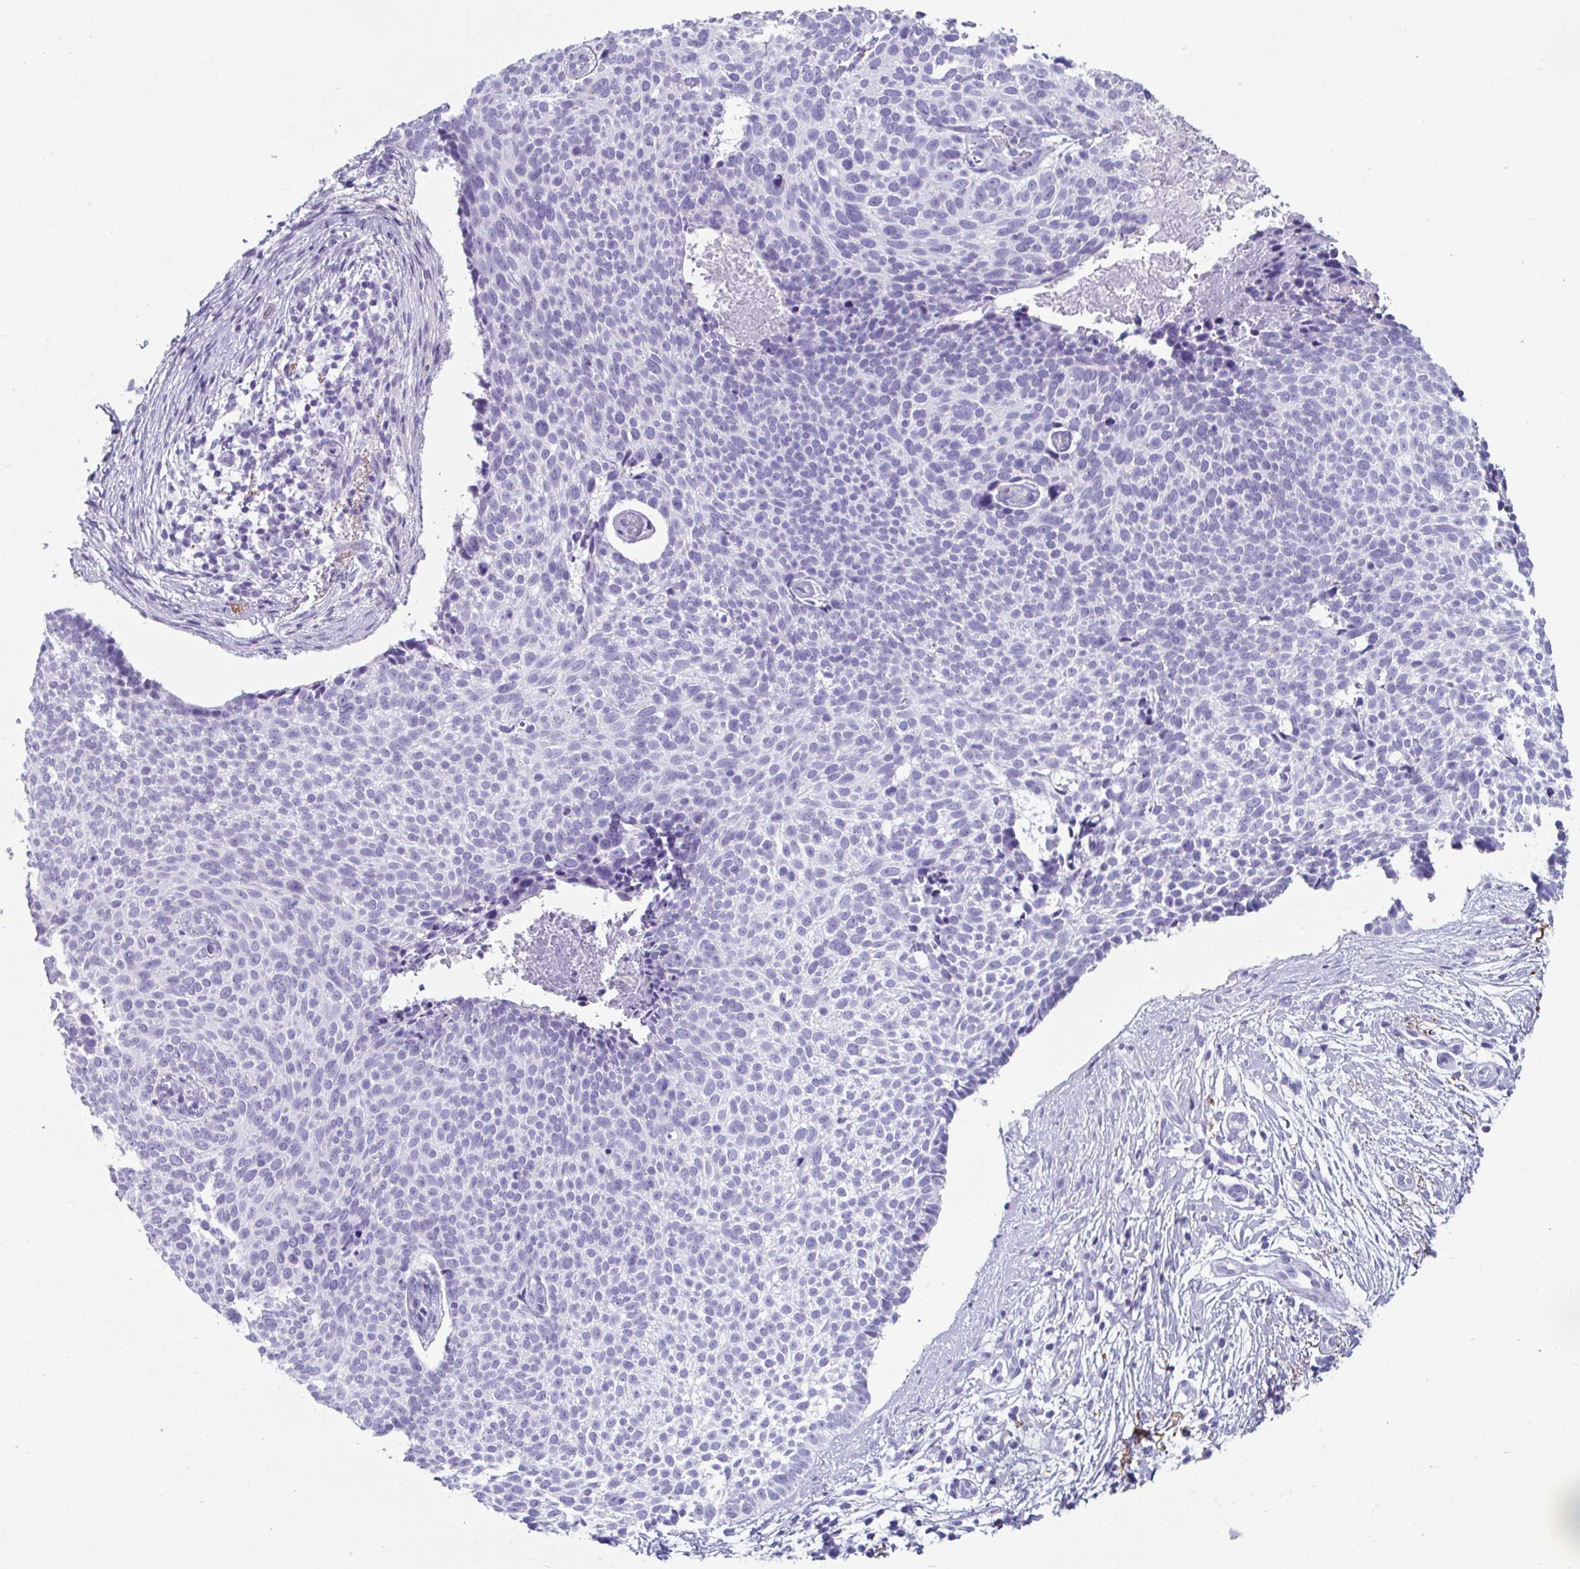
{"staining": {"intensity": "negative", "quantity": "none", "location": "none"}, "tissue": "skin cancer", "cell_type": "Tumor cells", "image_type": "cancer", "snomed": [{"axis": "morphology", "description": "Basal cell carcinoma"}, {"axis": "topography", "description": "Skin"}, {"axis": "topography", "description": "Skin of back"}], "caption": "Skin cancer (basal cell carcinoma) was stained to show a protein in brown. There is no significant positivity in tumor cells.", "gene": "CREG2", "patient": {"sex": "male", "age": 81}}